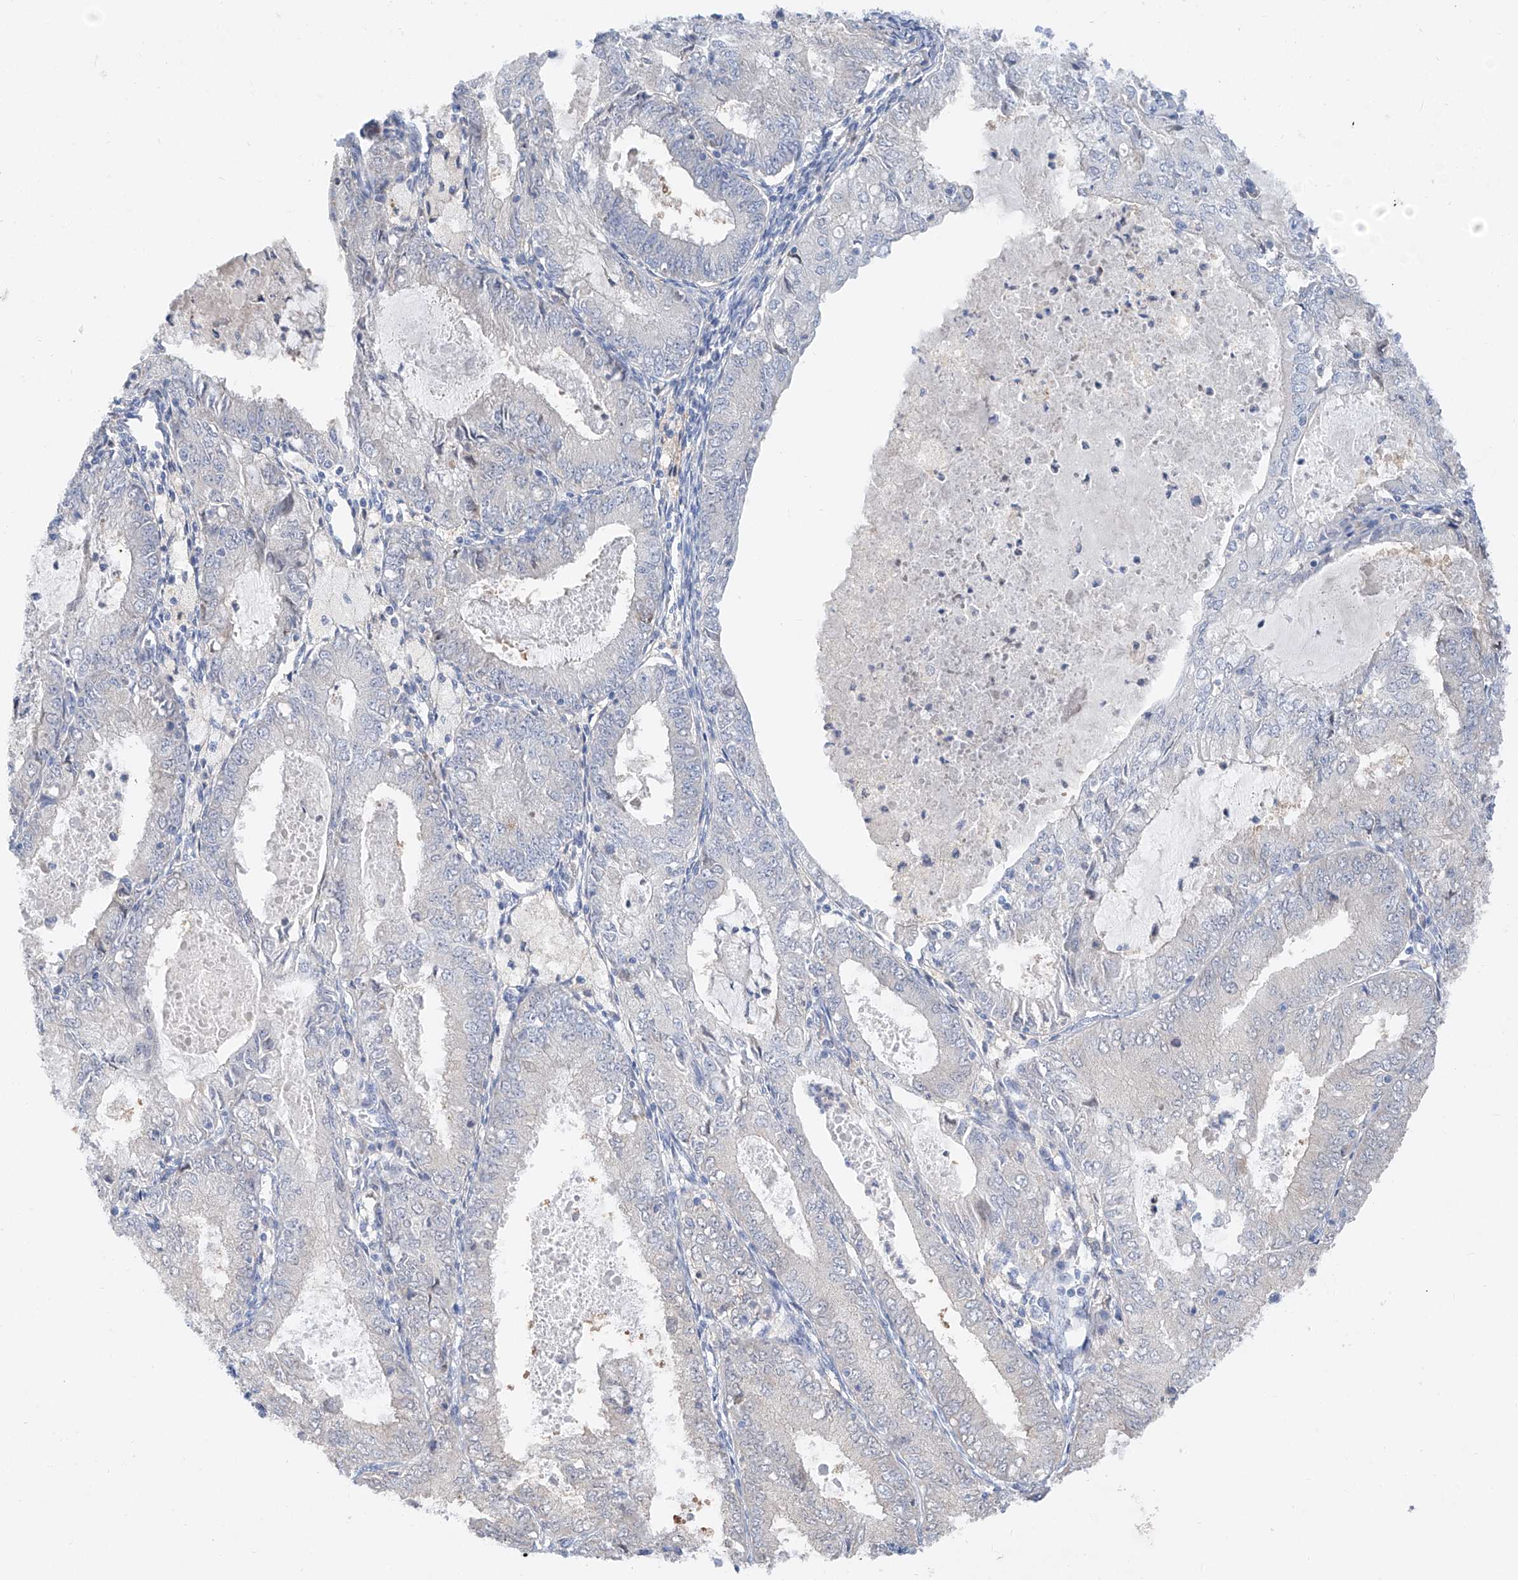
{"staining": {"intensity": "negative", "quantity": "none", "location": "none"}, "tissue": "endometrial cancer", "cell_type": "Tumor cells", "image_type": "cancer", "snomed": [{"axis": "morphology", "description": "Adenocarcinoma, NOS"}, {"axis": "topography", "description": "Endometrium"}], "caption": "An IHC histopathology image of endometrial cancer (adenocarcinoma) is shown. There is no staining in tumor cells of endometrial cancer (adenocarcinoma).", "gene": "FUCA2", "patient": {"sex": "female", "age": 57}}